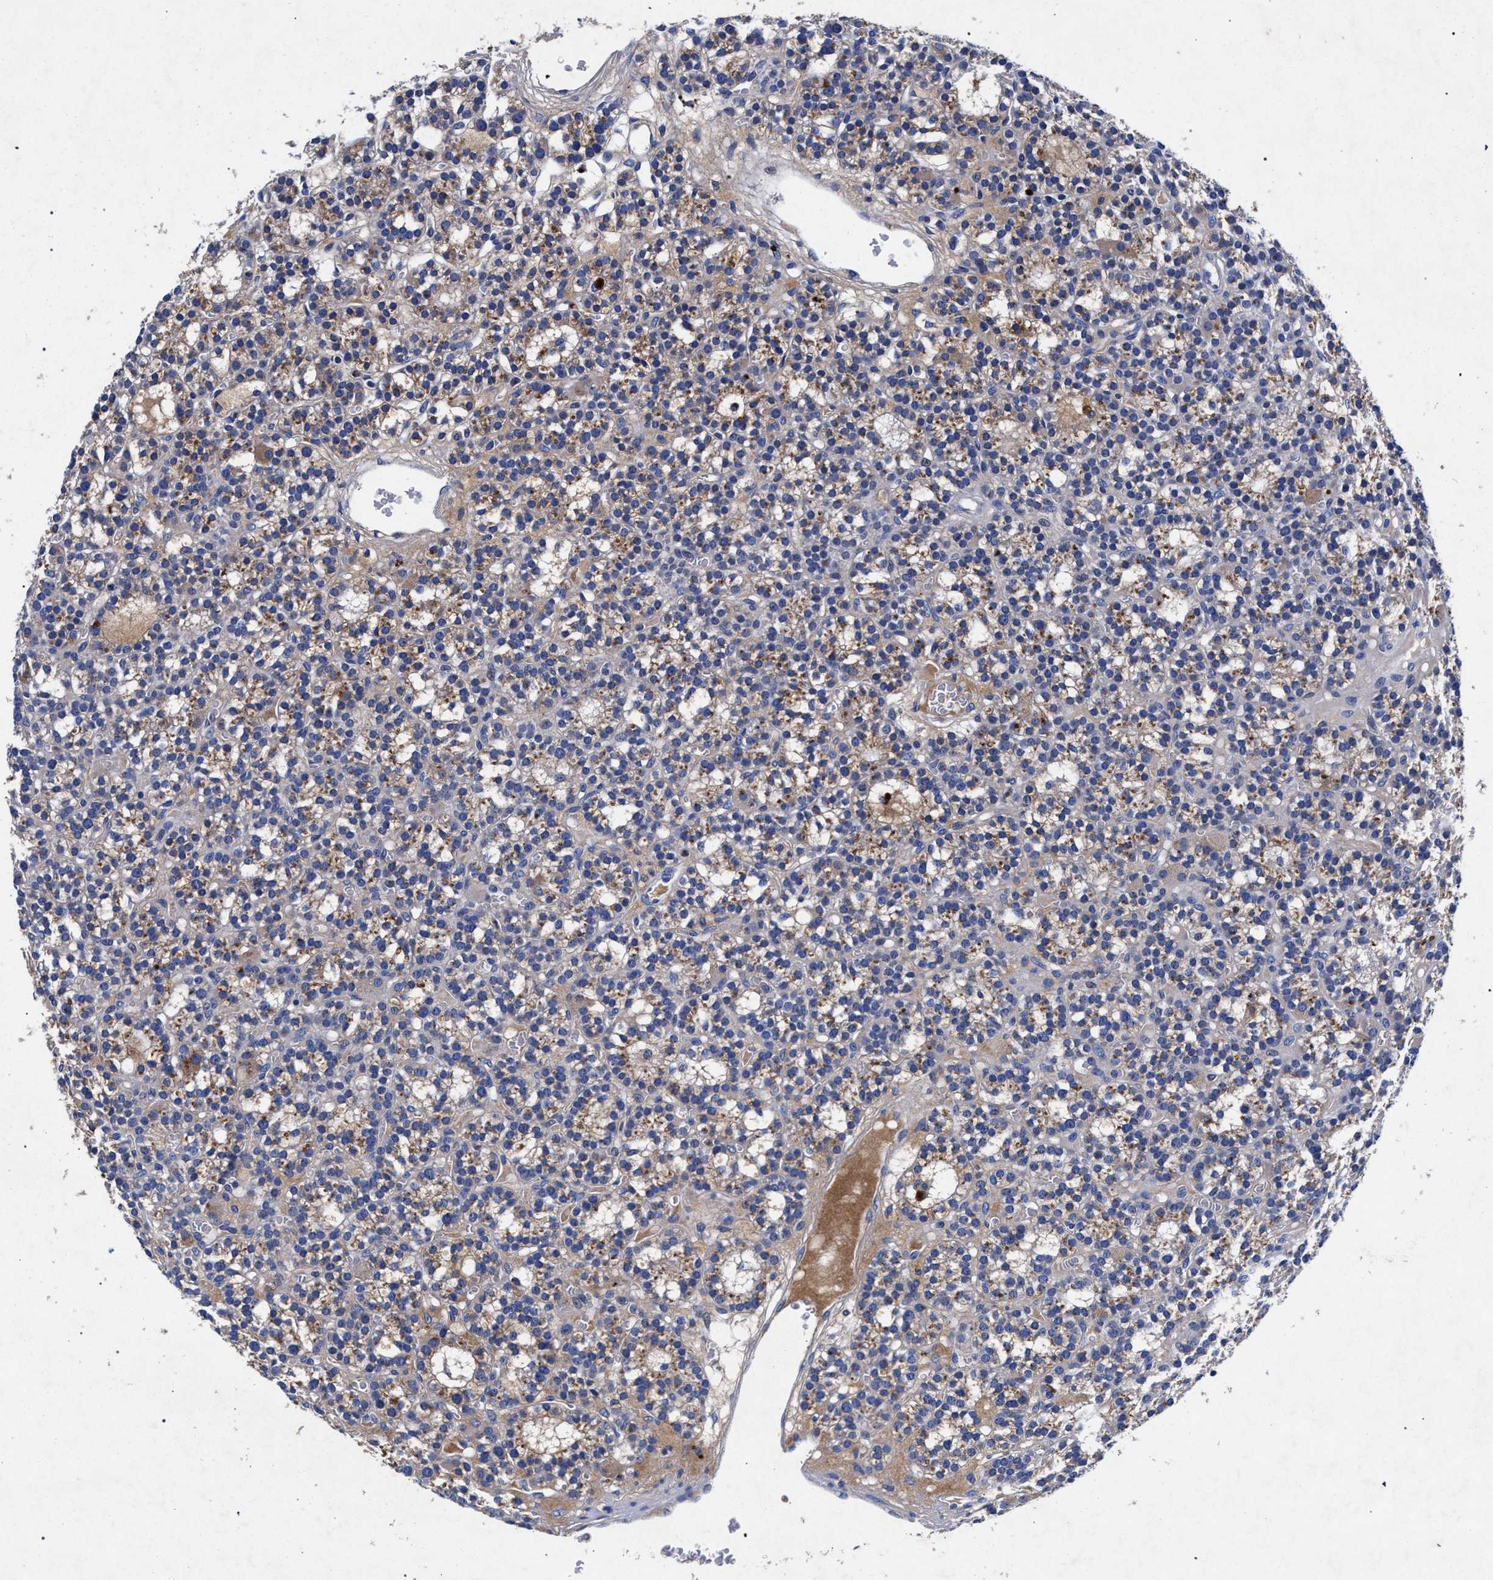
{"staining": {"intensity": "weak", "quantity": ">75%", "location": "cytoplasmic/membranous"}, "tissue": "parathyroid gland", "cell_type": "Glandular cells", "image_type": "normal", "snomed": [{"axis": "morphology", "description": "Normal tissue, NOS"}, {"axis": "morphology", "description": "Adenoma, NOS"}, {"axis": "topography", "description": "Parathyroid gland"}], "caption": "The micrograph demonstrates a brown stain indicating the presence of a protein in the cytoplasmic/membranous of glandular cells in parathyroid gland.", "gene": "HSD17B14", "patient": {"sex": "female", "age": 58}}